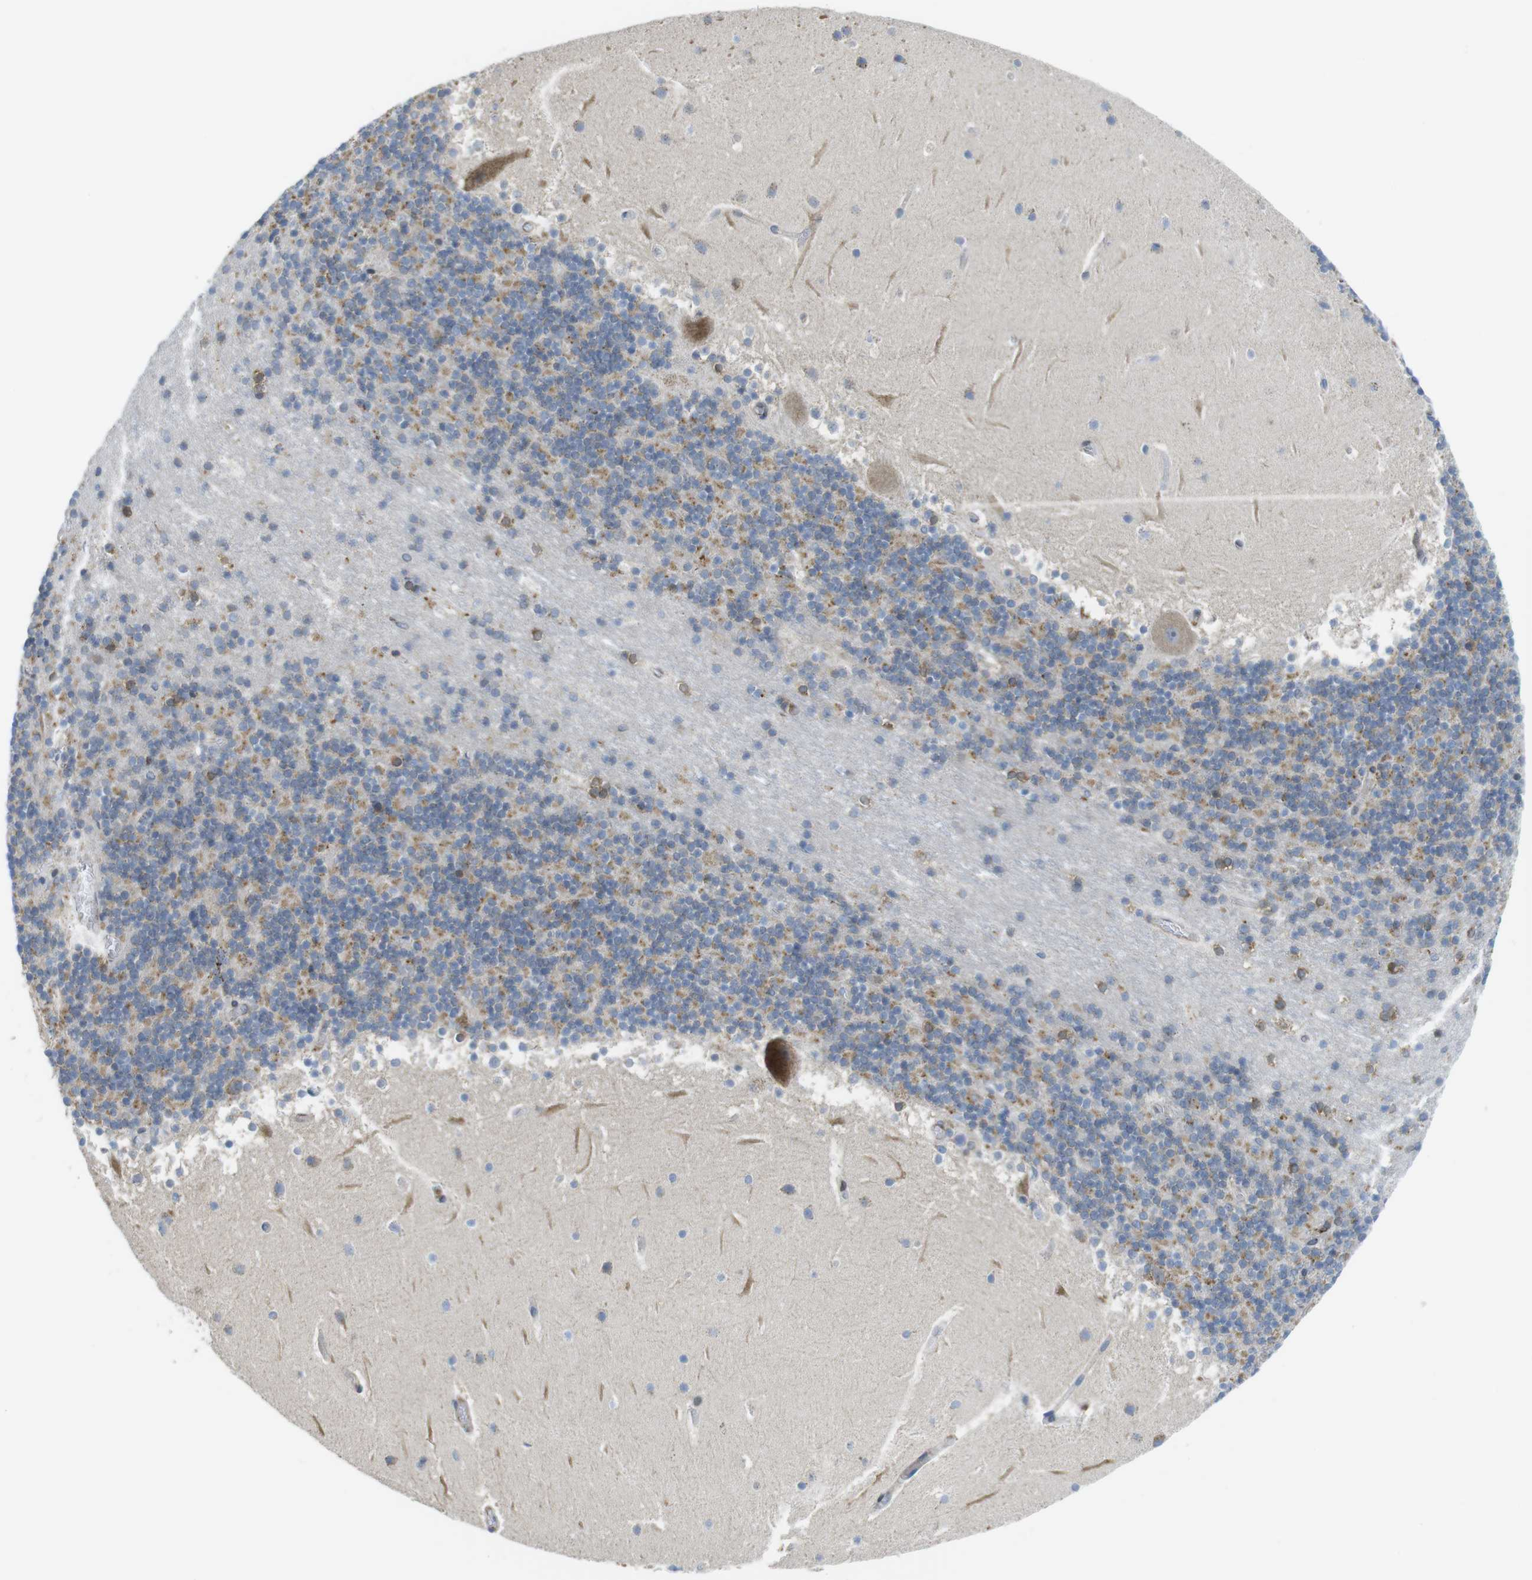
{"staining": {"intensity": "moderate", "quantity": "25%-75%", "location": "cytoplasmic/membranous"}, "tissue": "cerebellum", "cell_type": "Cells in granular layer", "image_type": "normal", "snomed": [{"axis": "morphology", "description": "Normal tissue, NOS"}, {"axis": "topography", "description": "Cerebellum"}], "caption": "Human cerebellum stained with a brown dye shows moderate cytoplasmic/membranous positive staining in approximately 25%-75% of cells in granular layer.", "gene": "KCNE3", "patient": {"sex": "male", "age": 45}}